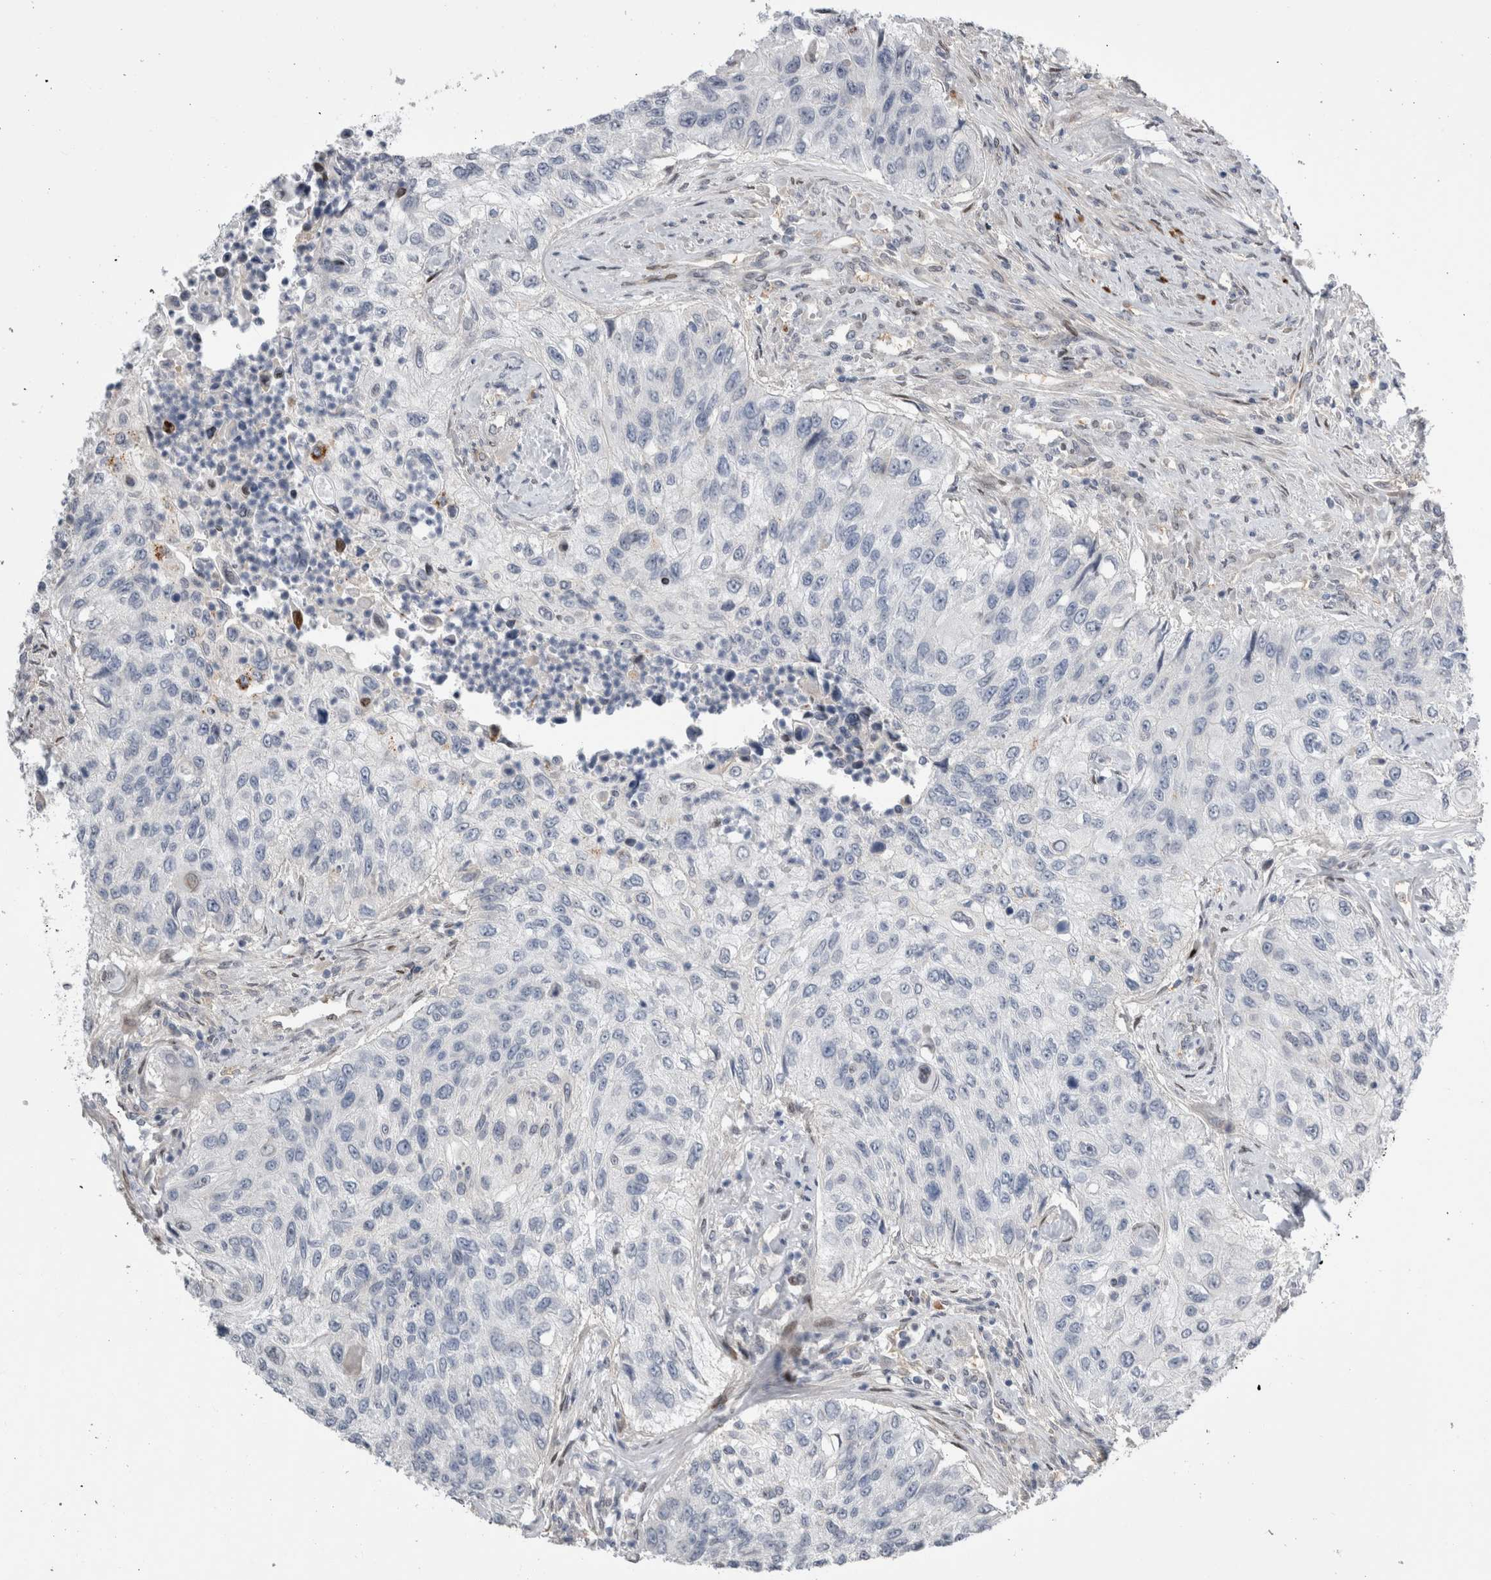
{"staining": {"intensity": "negative", "quantity": "none", "location": "none"}, "tissue": "urothelial cancer", "cell_type": "Tumor cells", "image_type": "cancer", "snomed": [{"axis": "morphology", "description": "Urothelial carcinoma, High grade"}, {"axis": "topography", "description": "Urinary bladder"}], "caption": "Protein analysis of urothelial cancer demonstrates no significant expression in tumor cells.", "gene": "DMTN", "patient": {"sex": "female", "age": 60}}